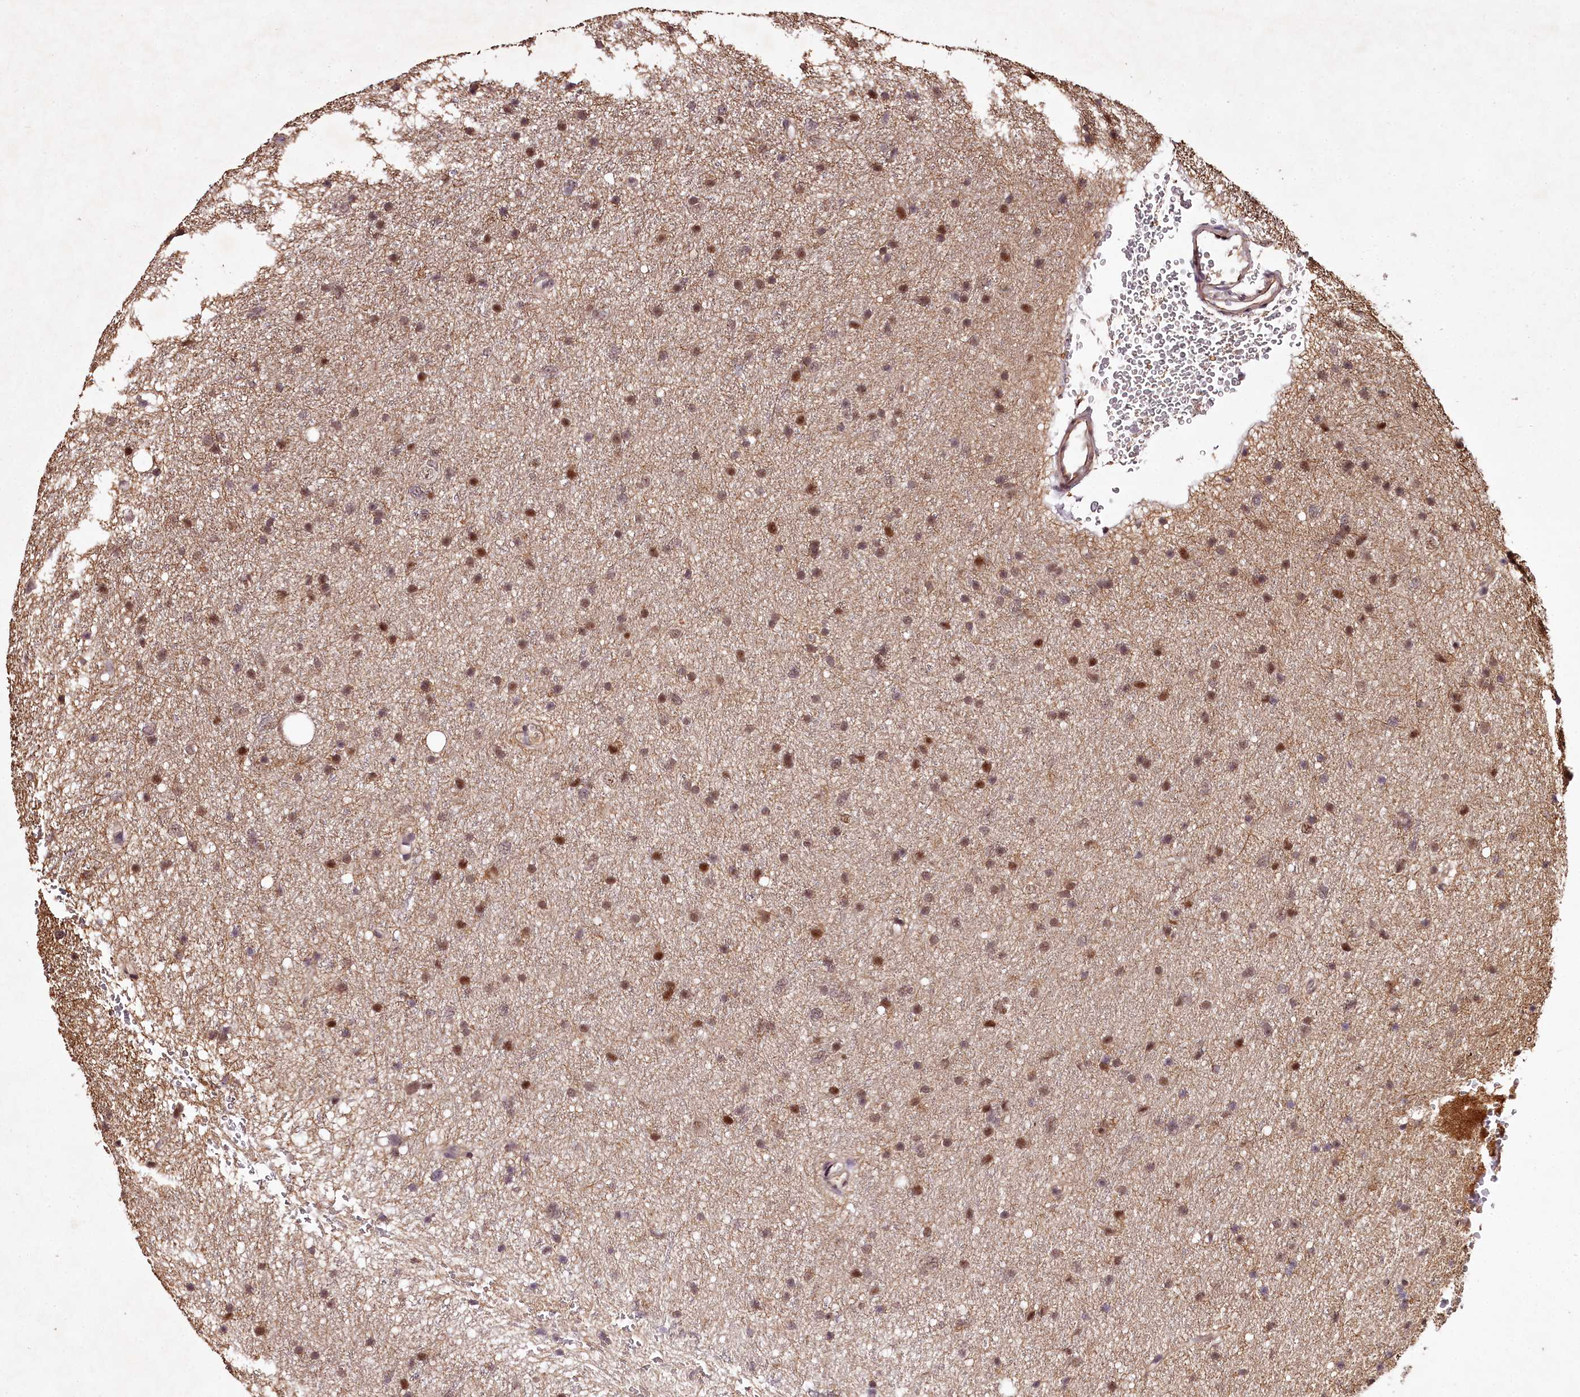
{"staining": {"intensity": "moderate", "quantity": ">75%", "location": "nuclear"}, "tissue": "glioma", "cell_type": "Tumor cells", "image_type": "cancer", "snomed": [{"axis": "morphology", "description": "Glioma, malignant, Low grade"}, {"axis": "topography", "description": "Cerebral cortex"}], "caption": "Moderate nuclear positivity for a protein is seen in approximately >75% of tumor cells of glioma using immunohistochemistry.", "gene": "MAML3", "patient": {"sex": "female", "age": 39}}